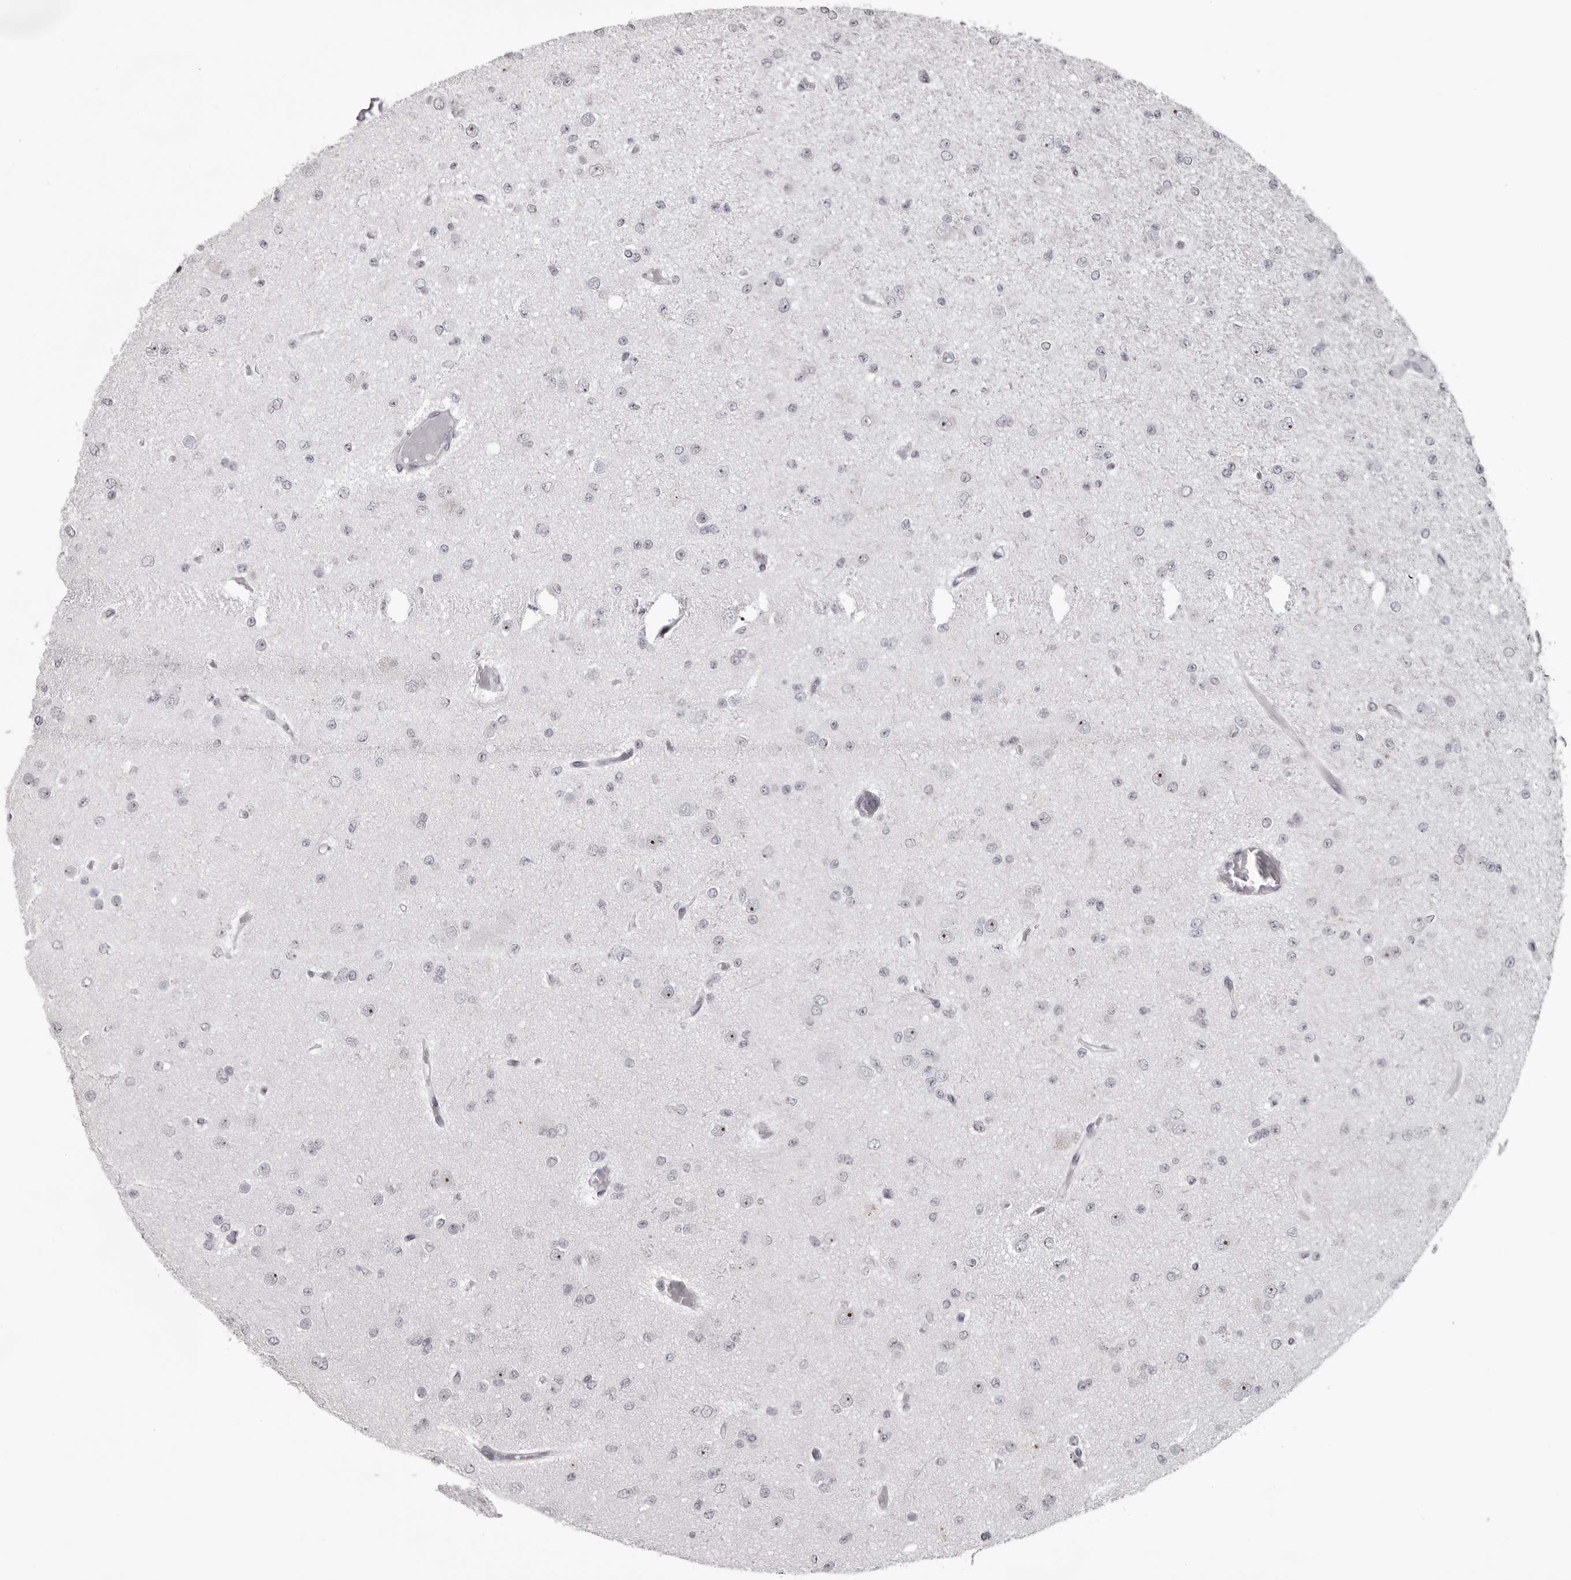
{"staining": {"intensity": "negative", "quantity": "none", "location": "none"}, "tissue": "glioma", "cell_type": "Tumor cells", "image_type": "cancer", "snomed": [{"axis": "morphology", "description": "Glioma, malignant, Low grade"}, {"axis": "topography", "description": "Brain"}], "caption": "The image reveals no staining of tumor cells in glioma.", "gene": "HELZ", "patient": {"sex": "female", "age": 22}}